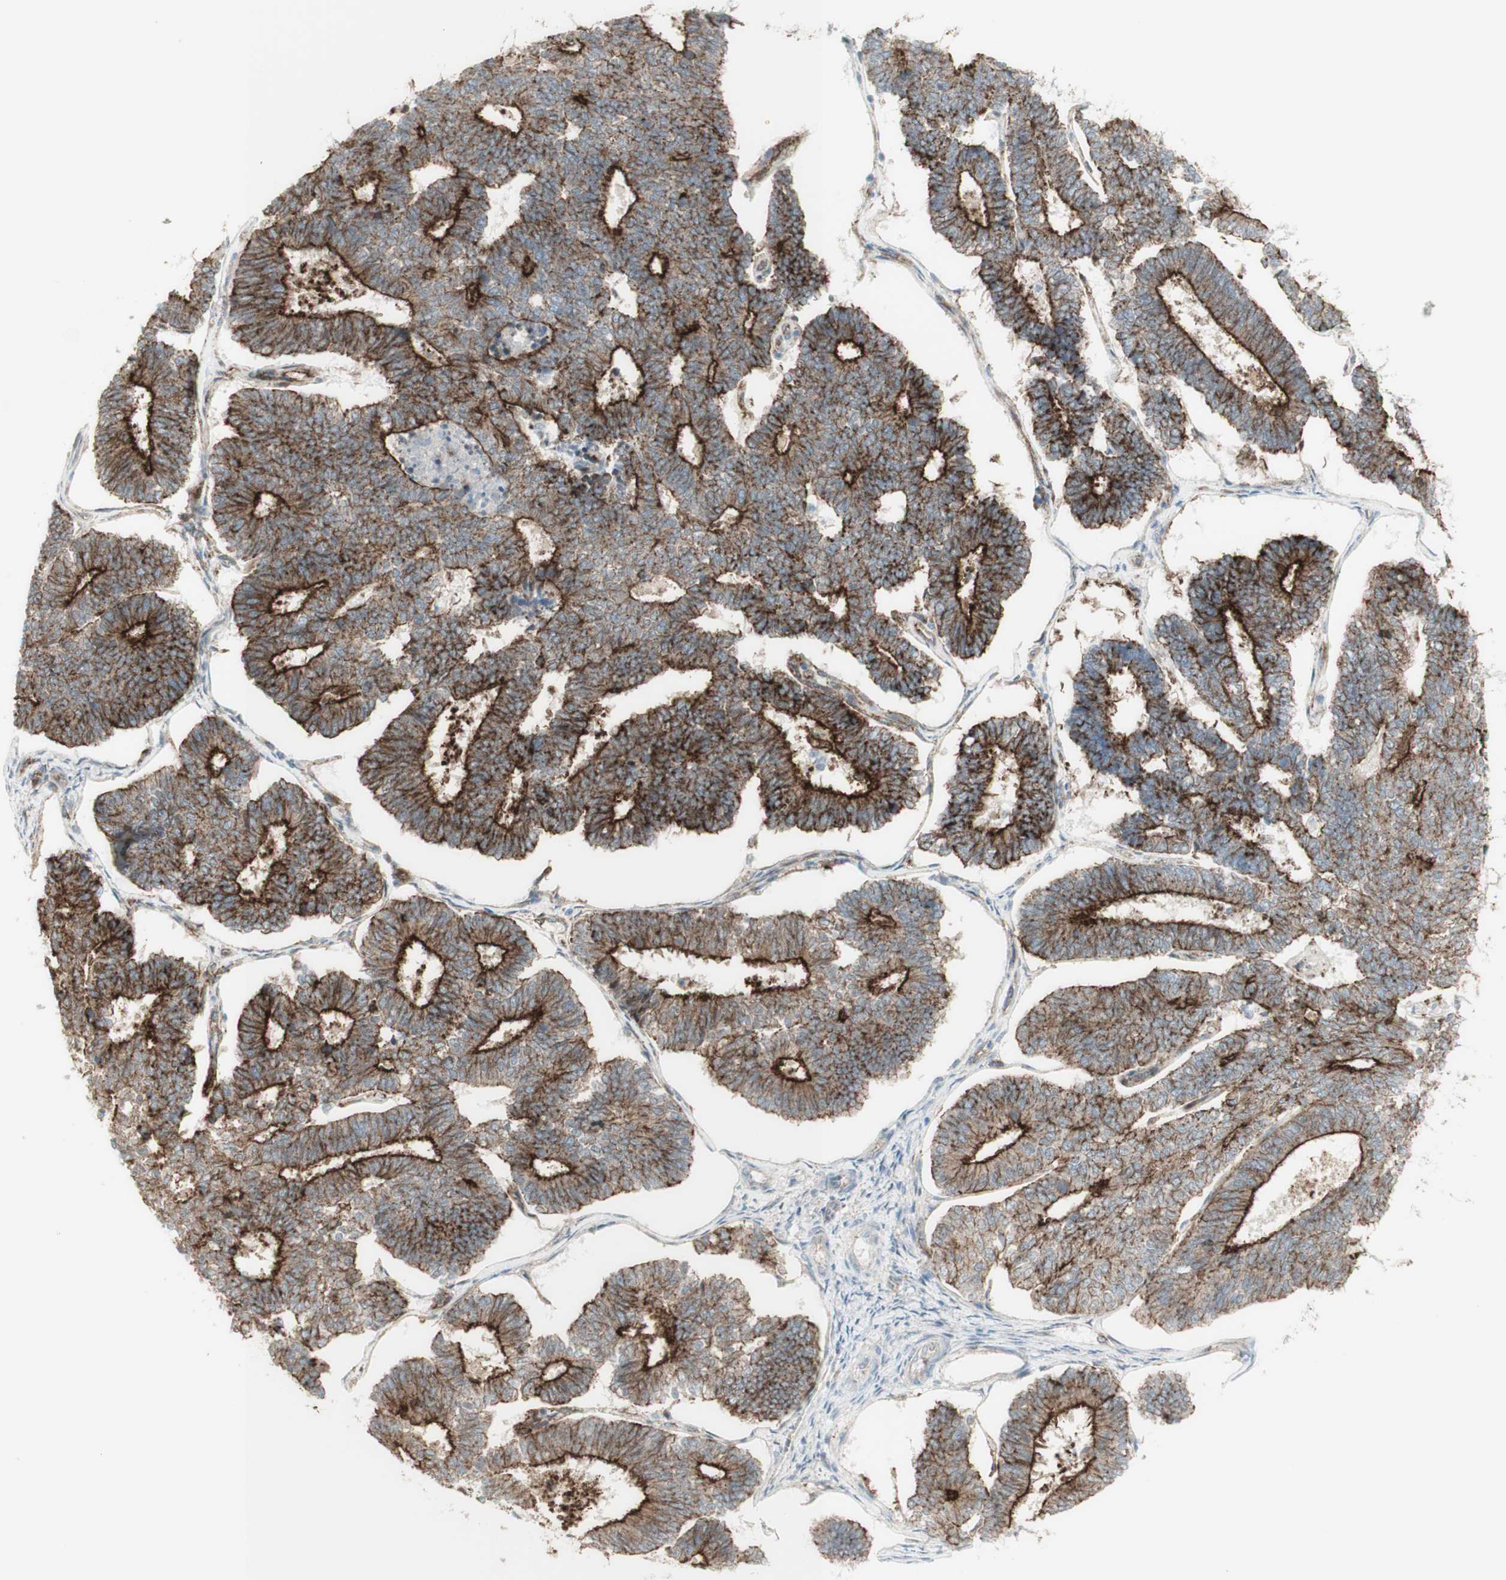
{"staining": {"intensity": "moderate", "quantity": ">75%", "location": "cytoplasmic/membranous"}, "tissue": "endometrial cancer", "cell_type": "Tumor cells", "image_type": "cancer", "snomed": [{"axis": "morphology", "description": "Adenocarcinoma, NOS"}, {"axis": "topography", "description": "Endometrium"}], "caption": "Tumor cells show moderate cytoplasmic/membranous positivity in about >75% of cells in endometrial cancer.", "gene": "MYO6", "patient": {"sex": "female", "age": 70}}